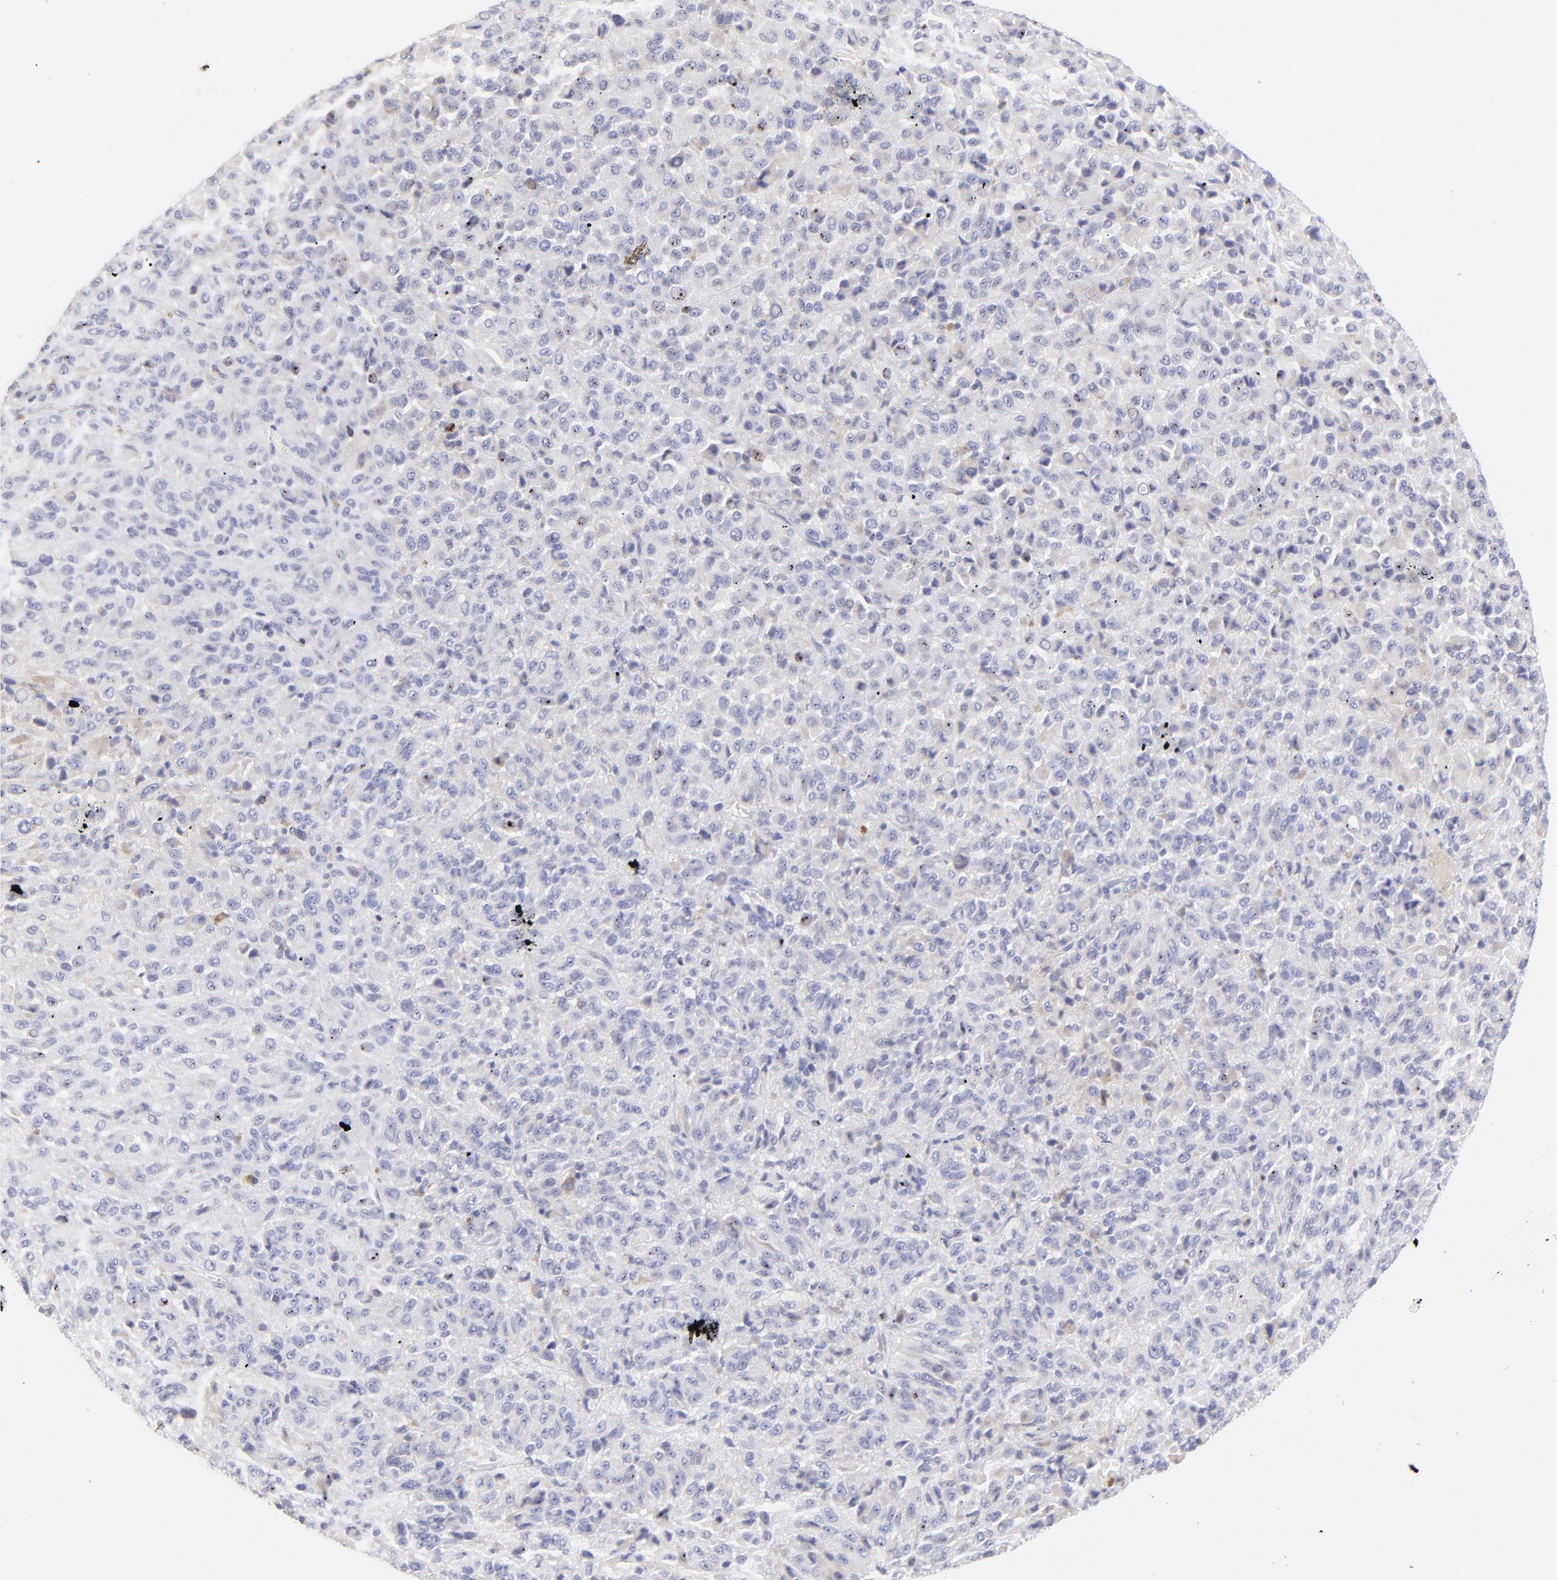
{"staining": {"intensity": "negative", "quantity": "none", "location": "none"}, "tissue": "melanoma", "cell_type": "Tumor cells", "image_type": "cancer", "snomed": [{"axis": "morphology", "description": "Malignant melanoma, Metastatic site"}, {"axis": "topography", "description": "Lung"}], "caption": "Malignant melanoma (metastatic site) was stained to show a protein in brown. There is no significant staining in tumor cells.", "gene": "LHFPL1", "patient": {"sex": "male", "age": 64}}